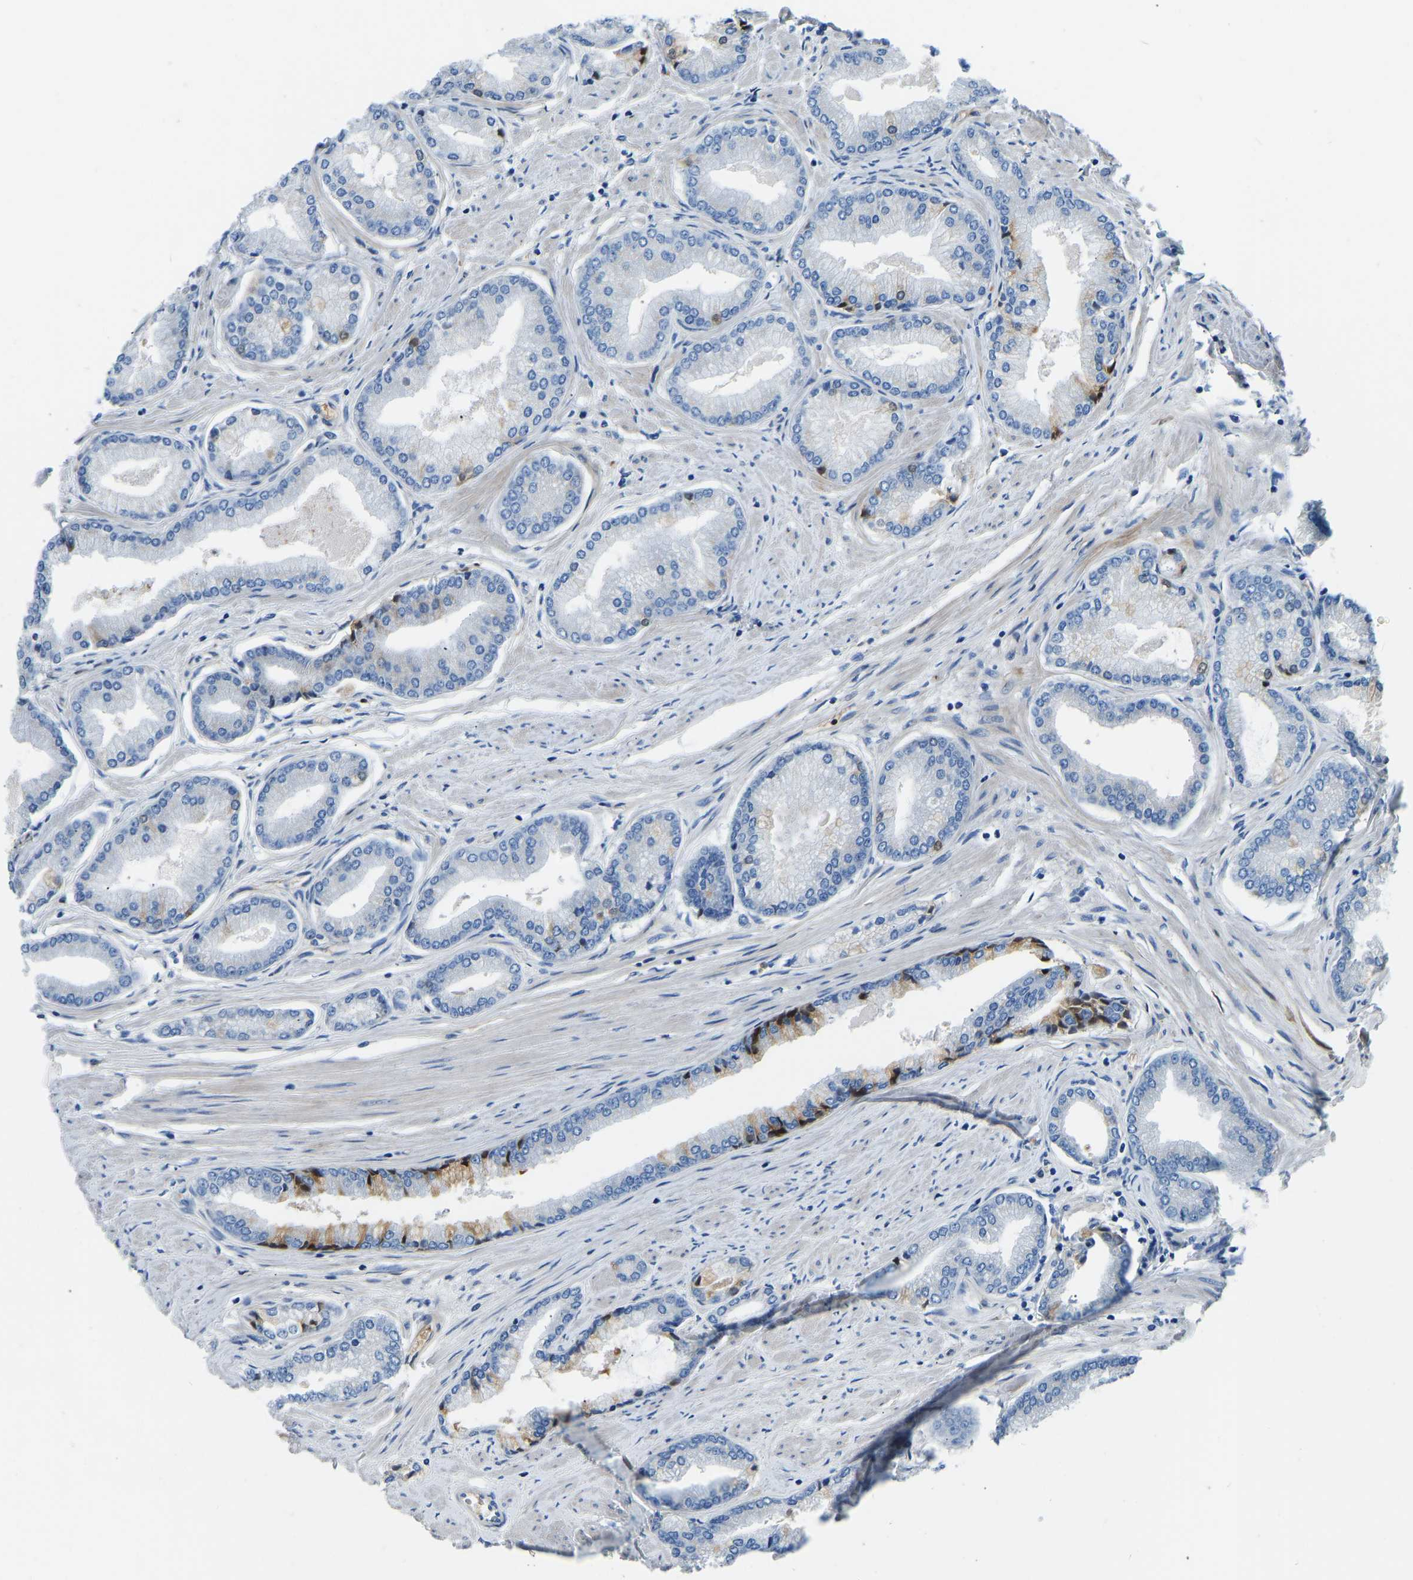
{"staining": {"intensity": "negative", "quantity": "none", "location": "none"}, "tissue": "prostate cancer", "cell_type": "Tumor cells", "image_type": "cancer", "snomed": [{"axis": "morphology", "description": "Adenocarcinoma, High grade"}, {"axis": "topography", "description": "Prostate"}], "caption": "Tumor cells show no significant protein positivity in prostate adenocarcinoma (high-grade).", "gene": "COL15A1", "patient": {"sex": "male", "age": 61}}